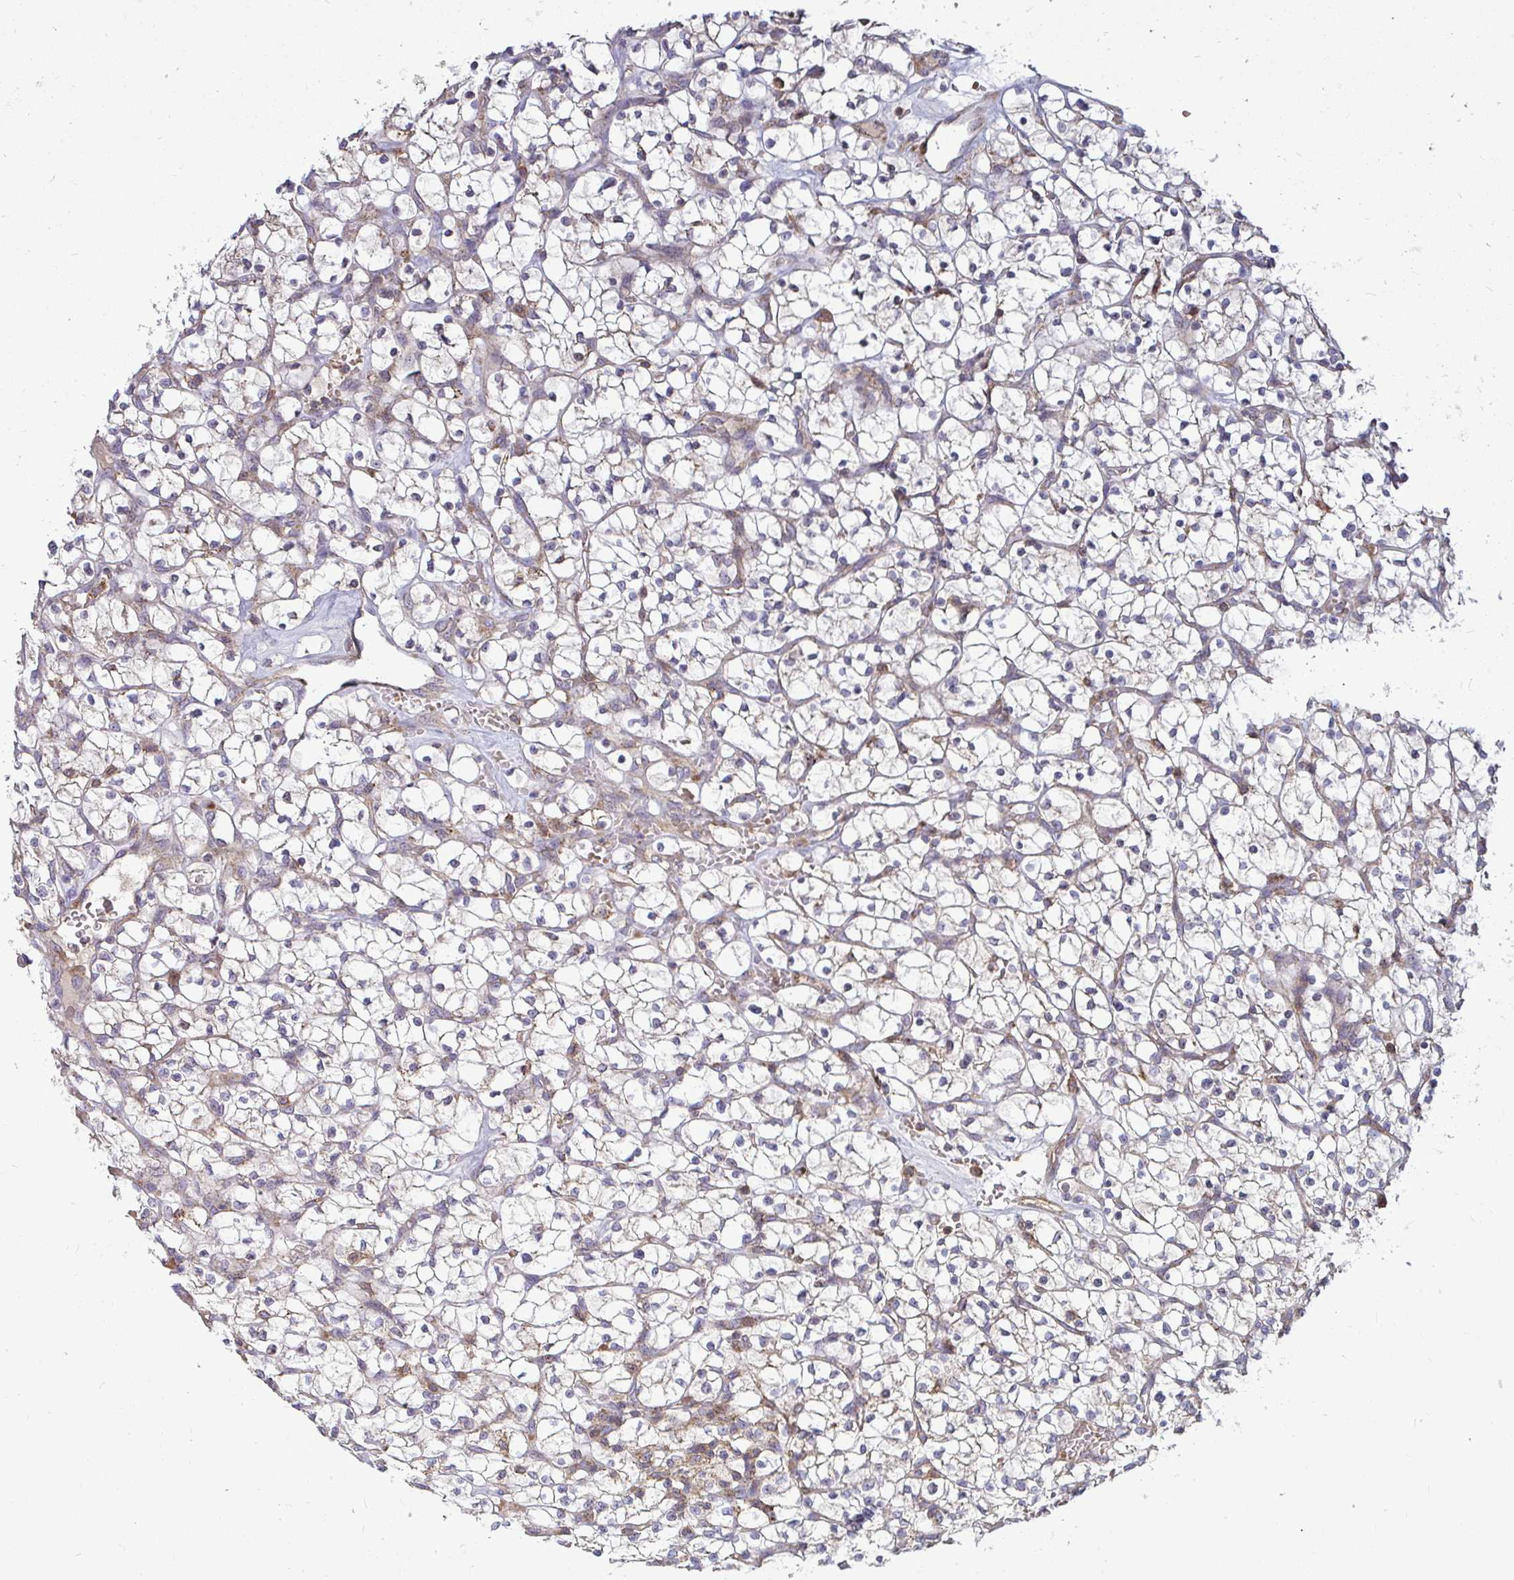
{"staining": {"intensity": "negative", "quantity": "none", "location": "none"}, "tissue": "renal cancer", "cell_type": "Tumor cells", "image_type": "cancer", "snomed": [{"axis": "morphology", "description": "Adenocarcinoma, NOS"}, {"axis": "topography", "description": "Kidney"}], "caption": "Immunohistochemistry histopathology image of renal cancer (adenocarcinoma) stained for a protein (brown), which shows no staining in tumor cells.", "gene": "SPRY1", "patient": {"sex": "female", "age": 64}}